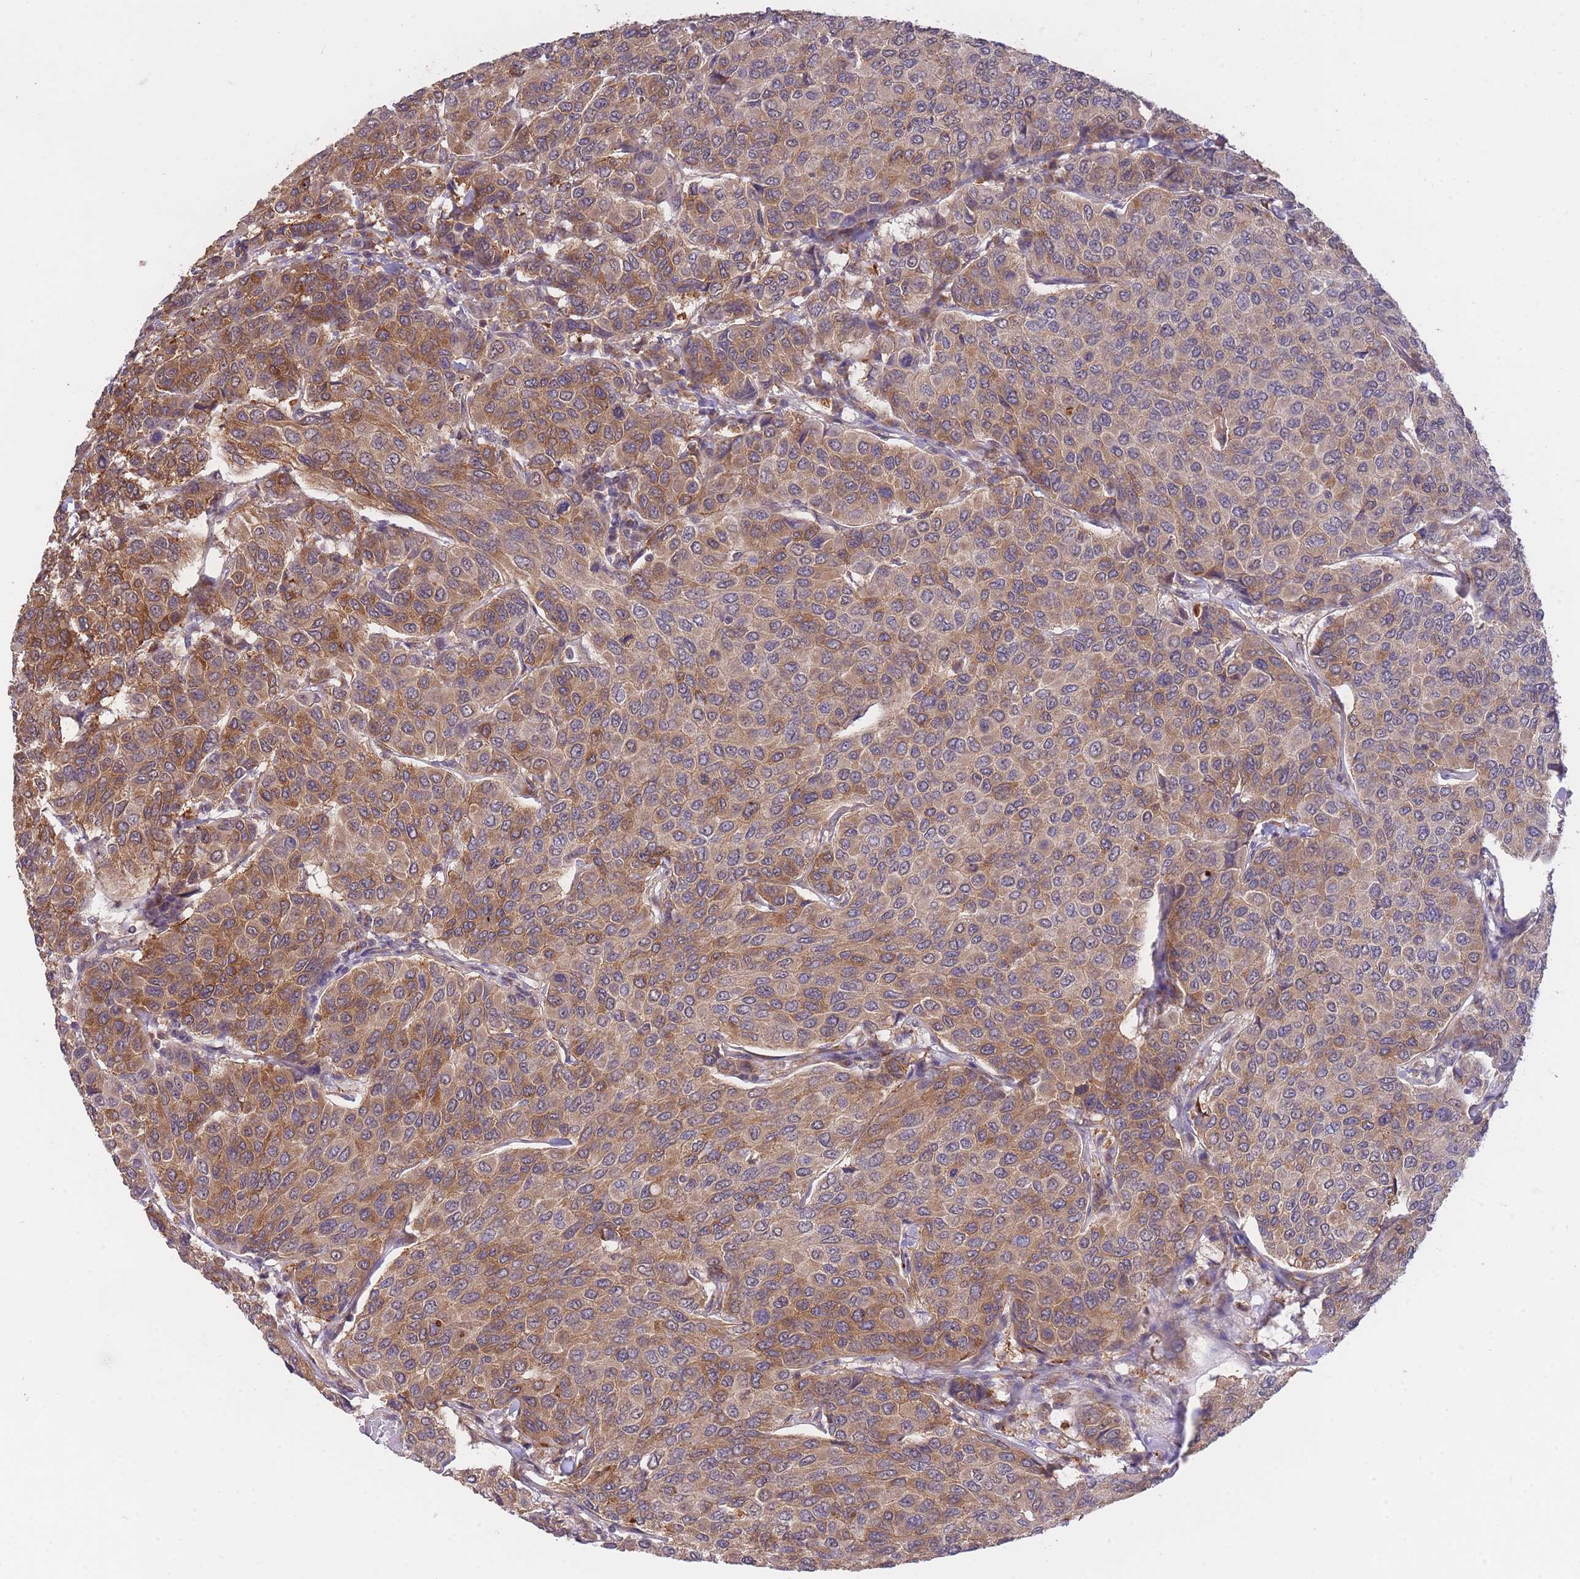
{"staining": {"intensity": "moderate", "quantity": ">75%", "location": "cytoplasmic/membranous"}, "tissue": "breast cancer", "cell_type": "Tumor cells", "image_type": "cancer", "snomed": [{"axis": "morphology", "description": "Duct carcinoma"}, {"axis": "topography", "description": "Breast"}], "caption": "This is an image of immunohistochemistry staining of breast cancer, which shows moderate expression in the cytoplasmic/membranous of tumor cells.", "gene": "EXOSC8", "patient": {"sex": "female", "age": 55}}